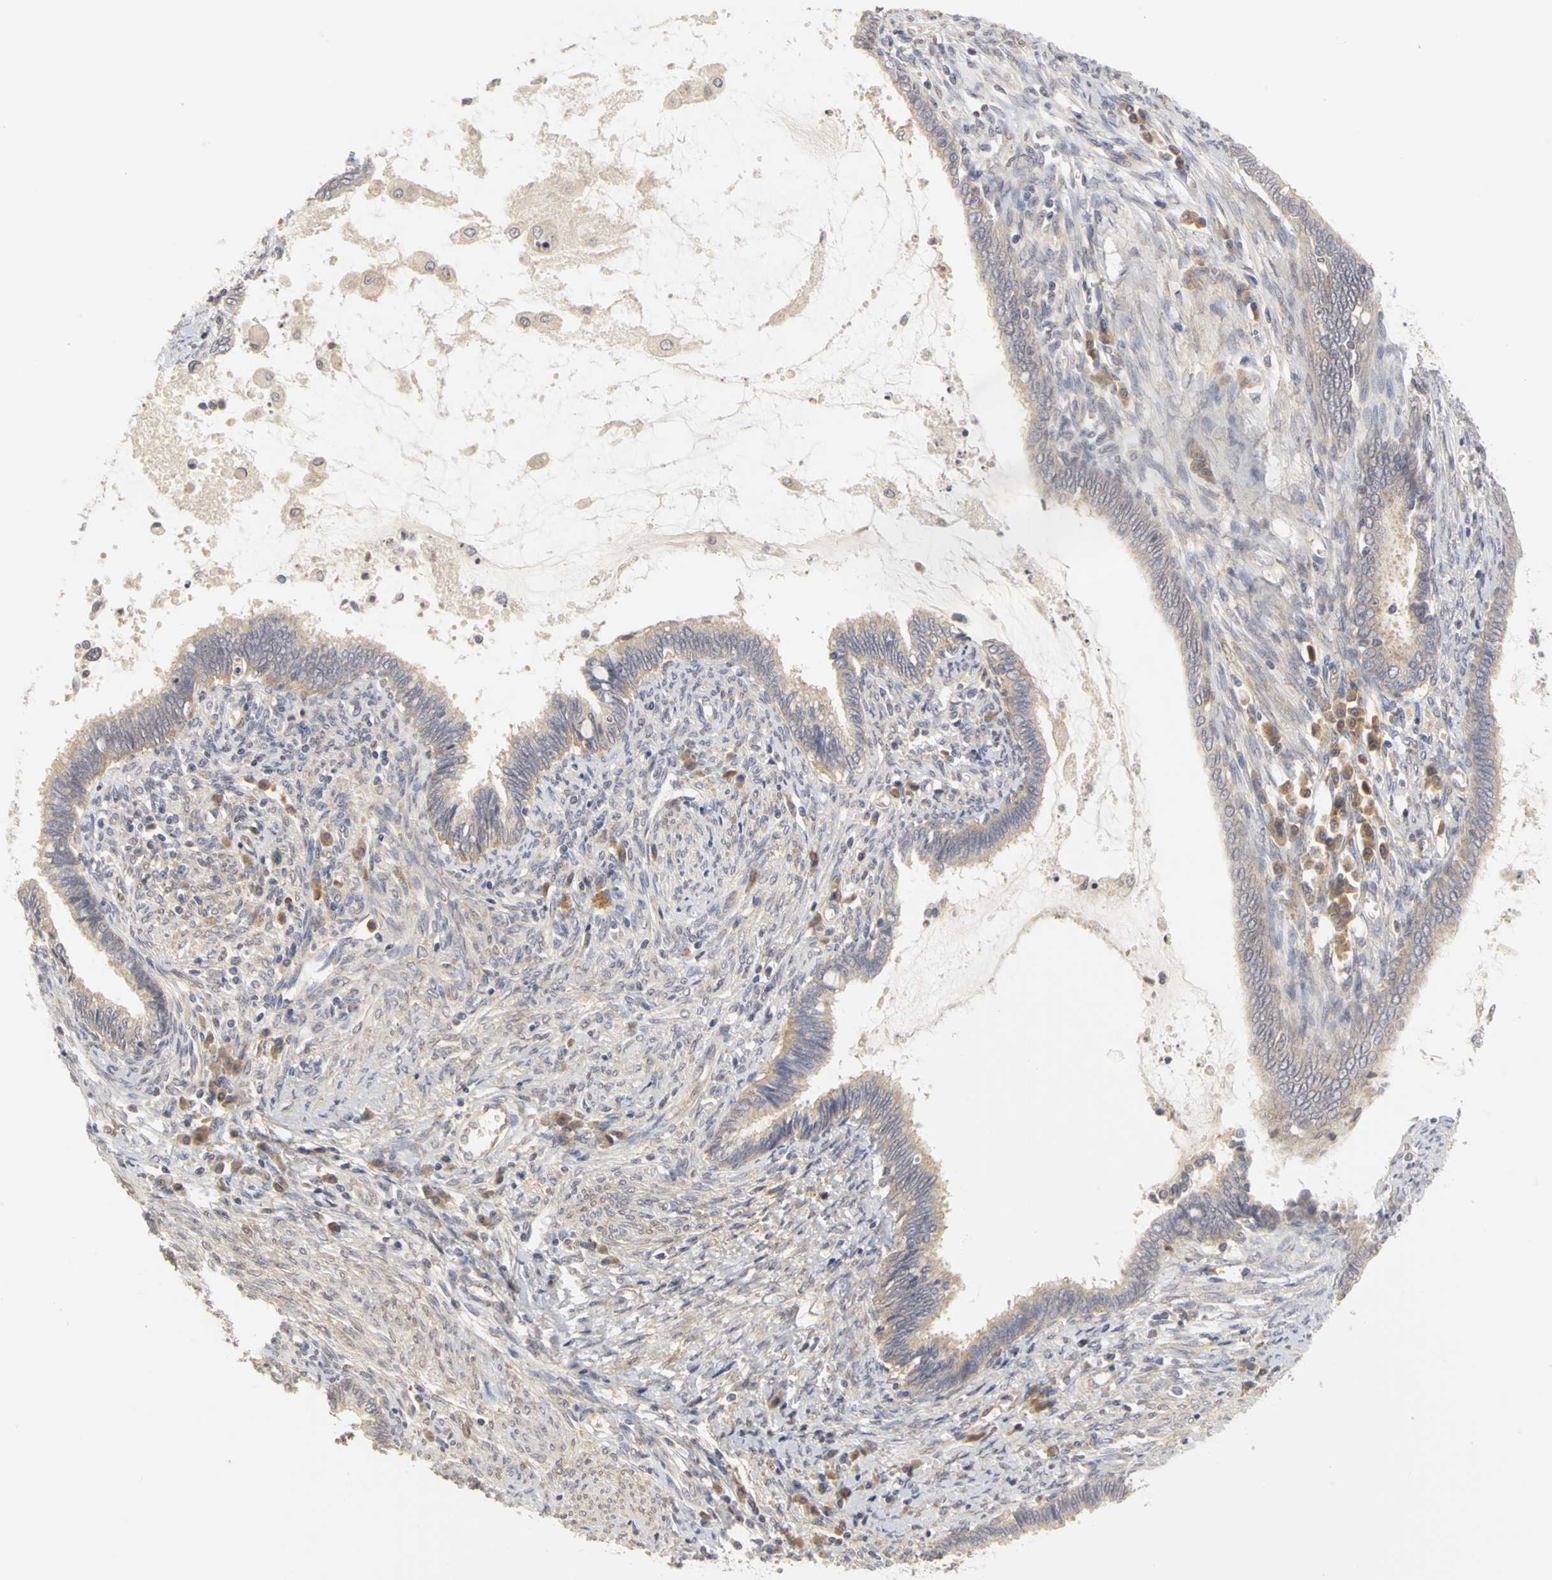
{"staining": {"intensity": "weak", "quantity": ">75%", "location": "cytoplasmic/membranous"}, "tissue": "cervical cancer", "cell_type": "Tumor cells", "image_type": "cancer", "snomed": [{"axis": "morphology", "description": "Adenocarcinoma, NOS"}, {"axis": "topography", "description": "Cervix"}], "caption": "Immunohistochemistry of human cervical adenocarcinoma demonstrates low levels of weak cytoplasmic/membranous staining in about >75% of tumor cells. (IHC, brightfield microscopy, high magnification).", "gene": "IRAK1", "patient": {"sex": "female", "age": 44}}